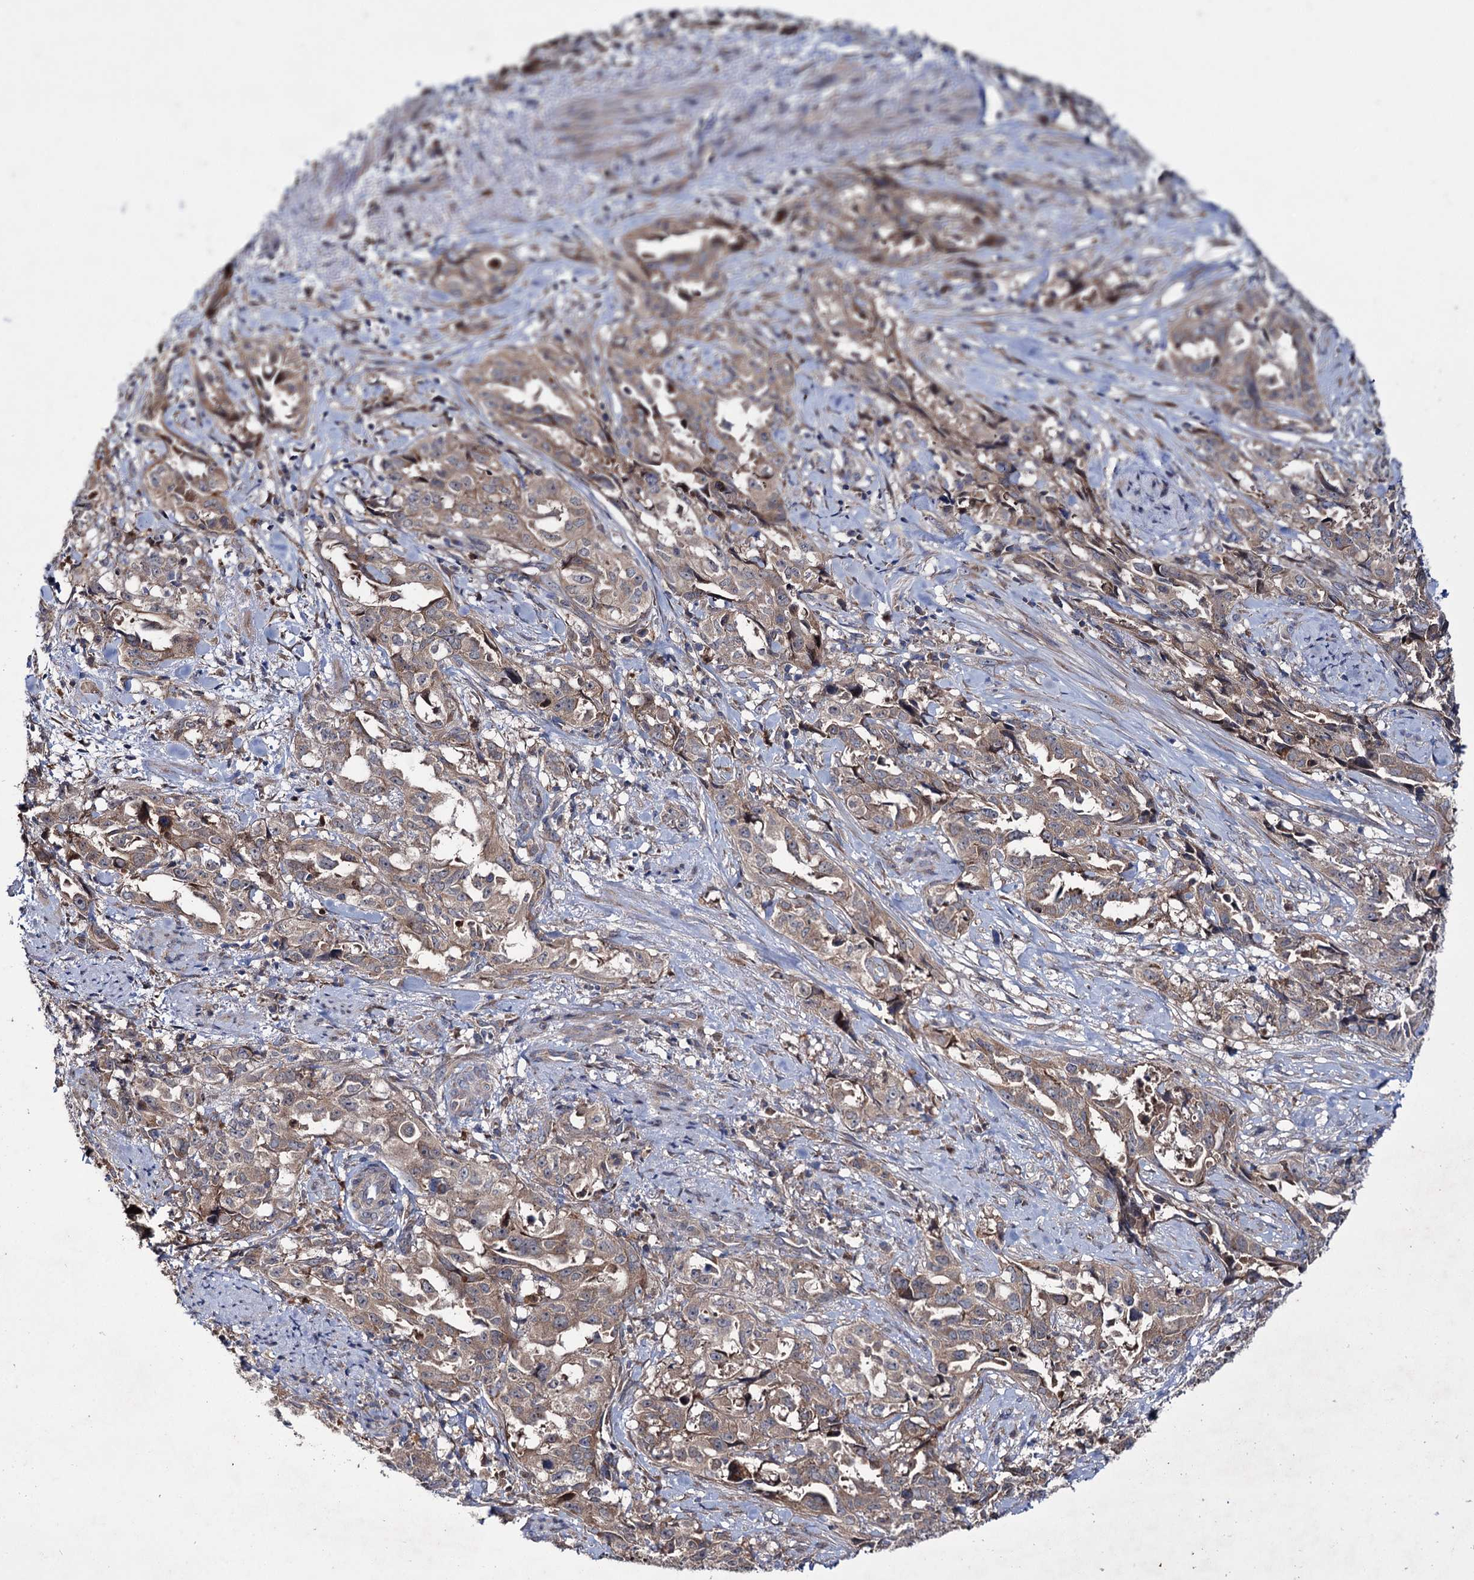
{"staining": {"intensity": "weak", "quantity": "25%-75%", "location": "cytoplasmic/membranous"}, "tissue": "endometrial cancer", "cell_type": "Tumor cells", "image_type": "cancer", "snomed": [{"axis": "morphology", "description": "Adenocarcinoma, NOS"}, {"axis": "topography", "description": "Endometrium"}], "caption": "Adenocarcinoma (endometrial) tissue exhibits weak cytoplasmic/membranous positivity in about 25%-75% of tumor cells", "gene": "PTPN3", "patient": {"sex": "female", "age": 65}}